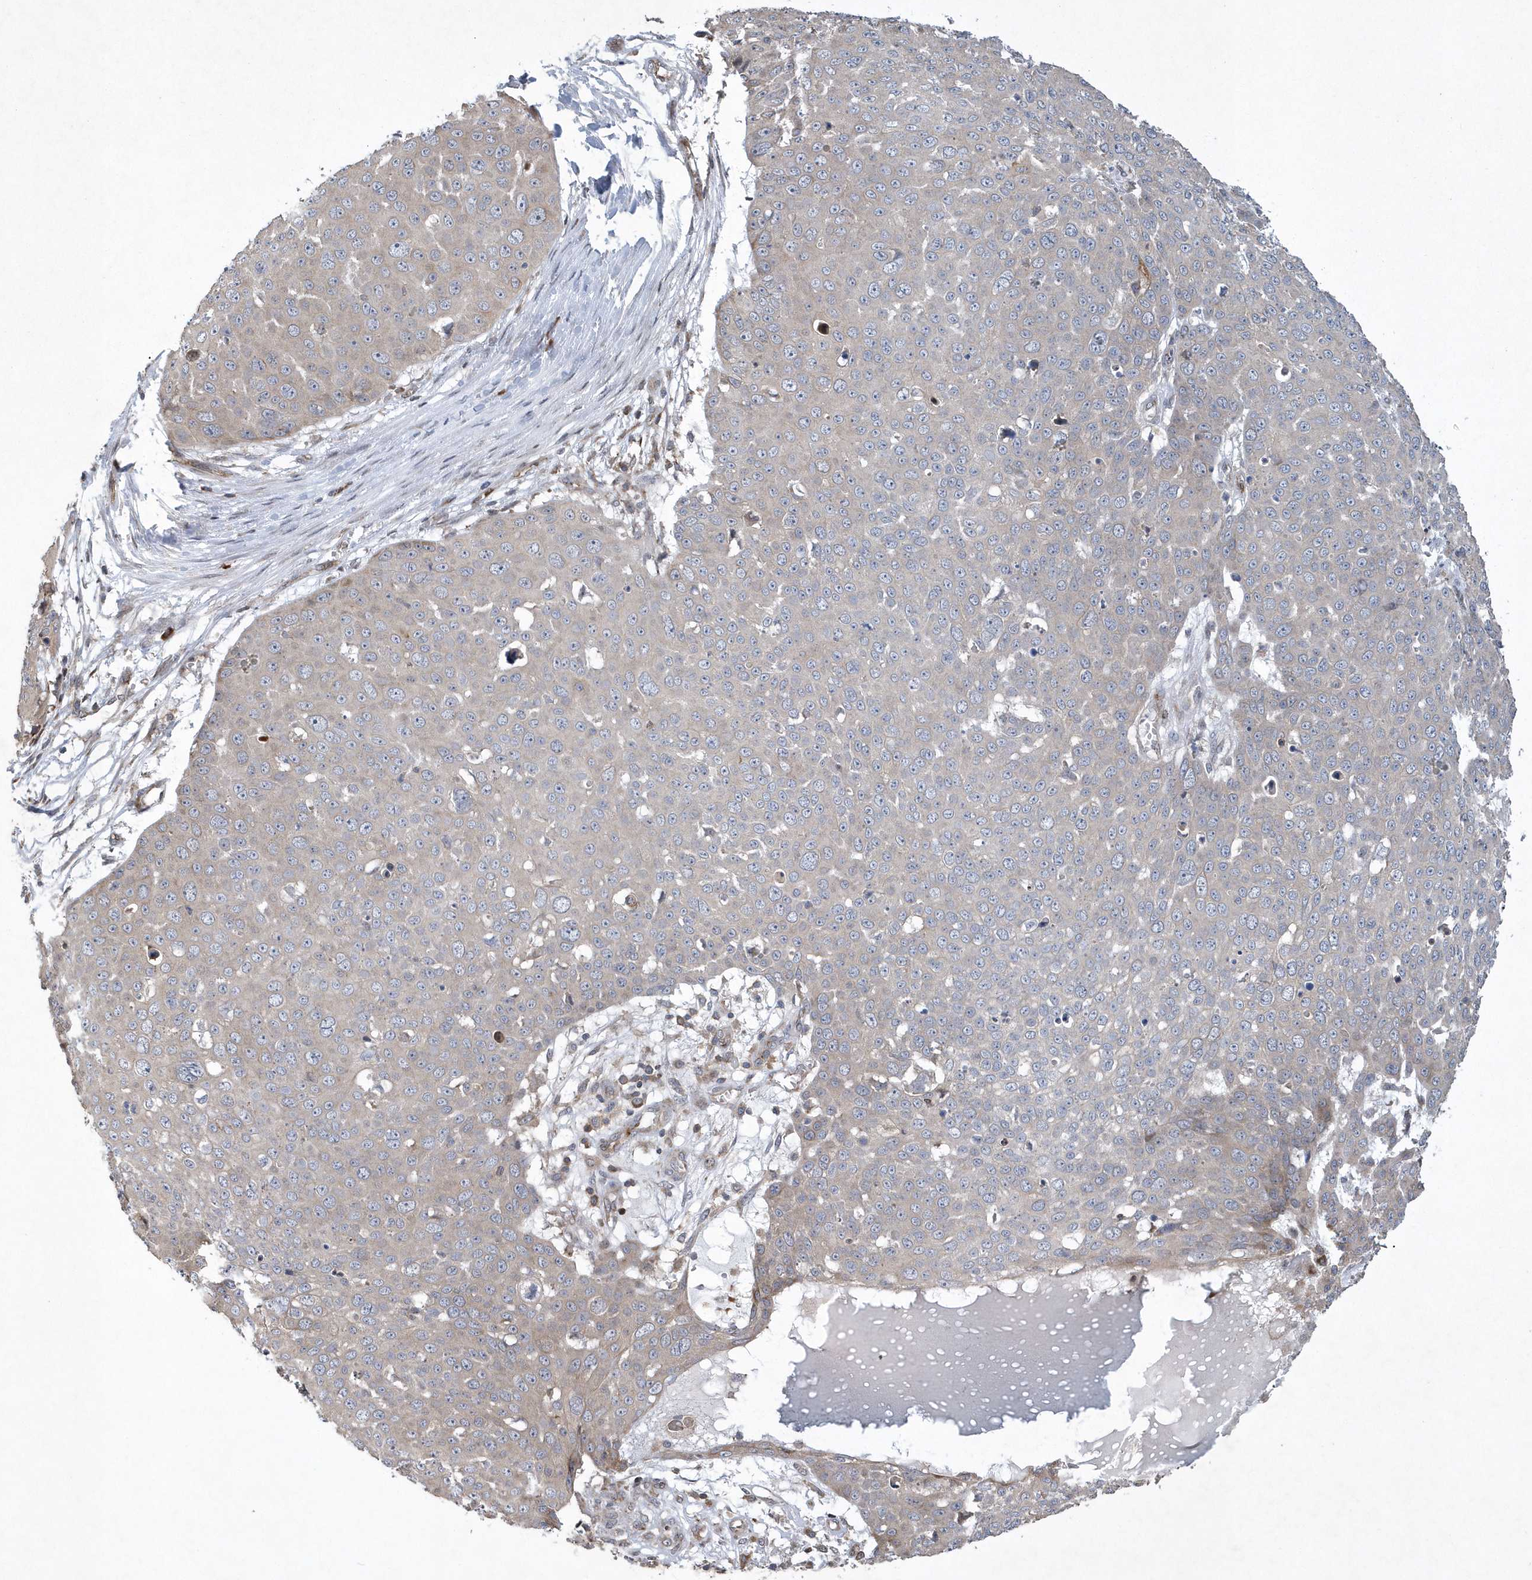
{"staining": {"intensity": "negative", "quantity": "none", "location": "none"}, "tissue": "skin cancer", "cell_type": "Tumor cells", "image_type": "cancer", "snomed": [{"axis": "morphology", "description": "Squamous cell carcinoma, NOS"}, {"axis": "topography", "description": "Skin"}], "caption": "Micrograph shows no significant protein expression in tumor cells of squamous cell carcinoma (skin).", "gene": "N4BP2", "patient": {"sex": "male", "age": 71}}